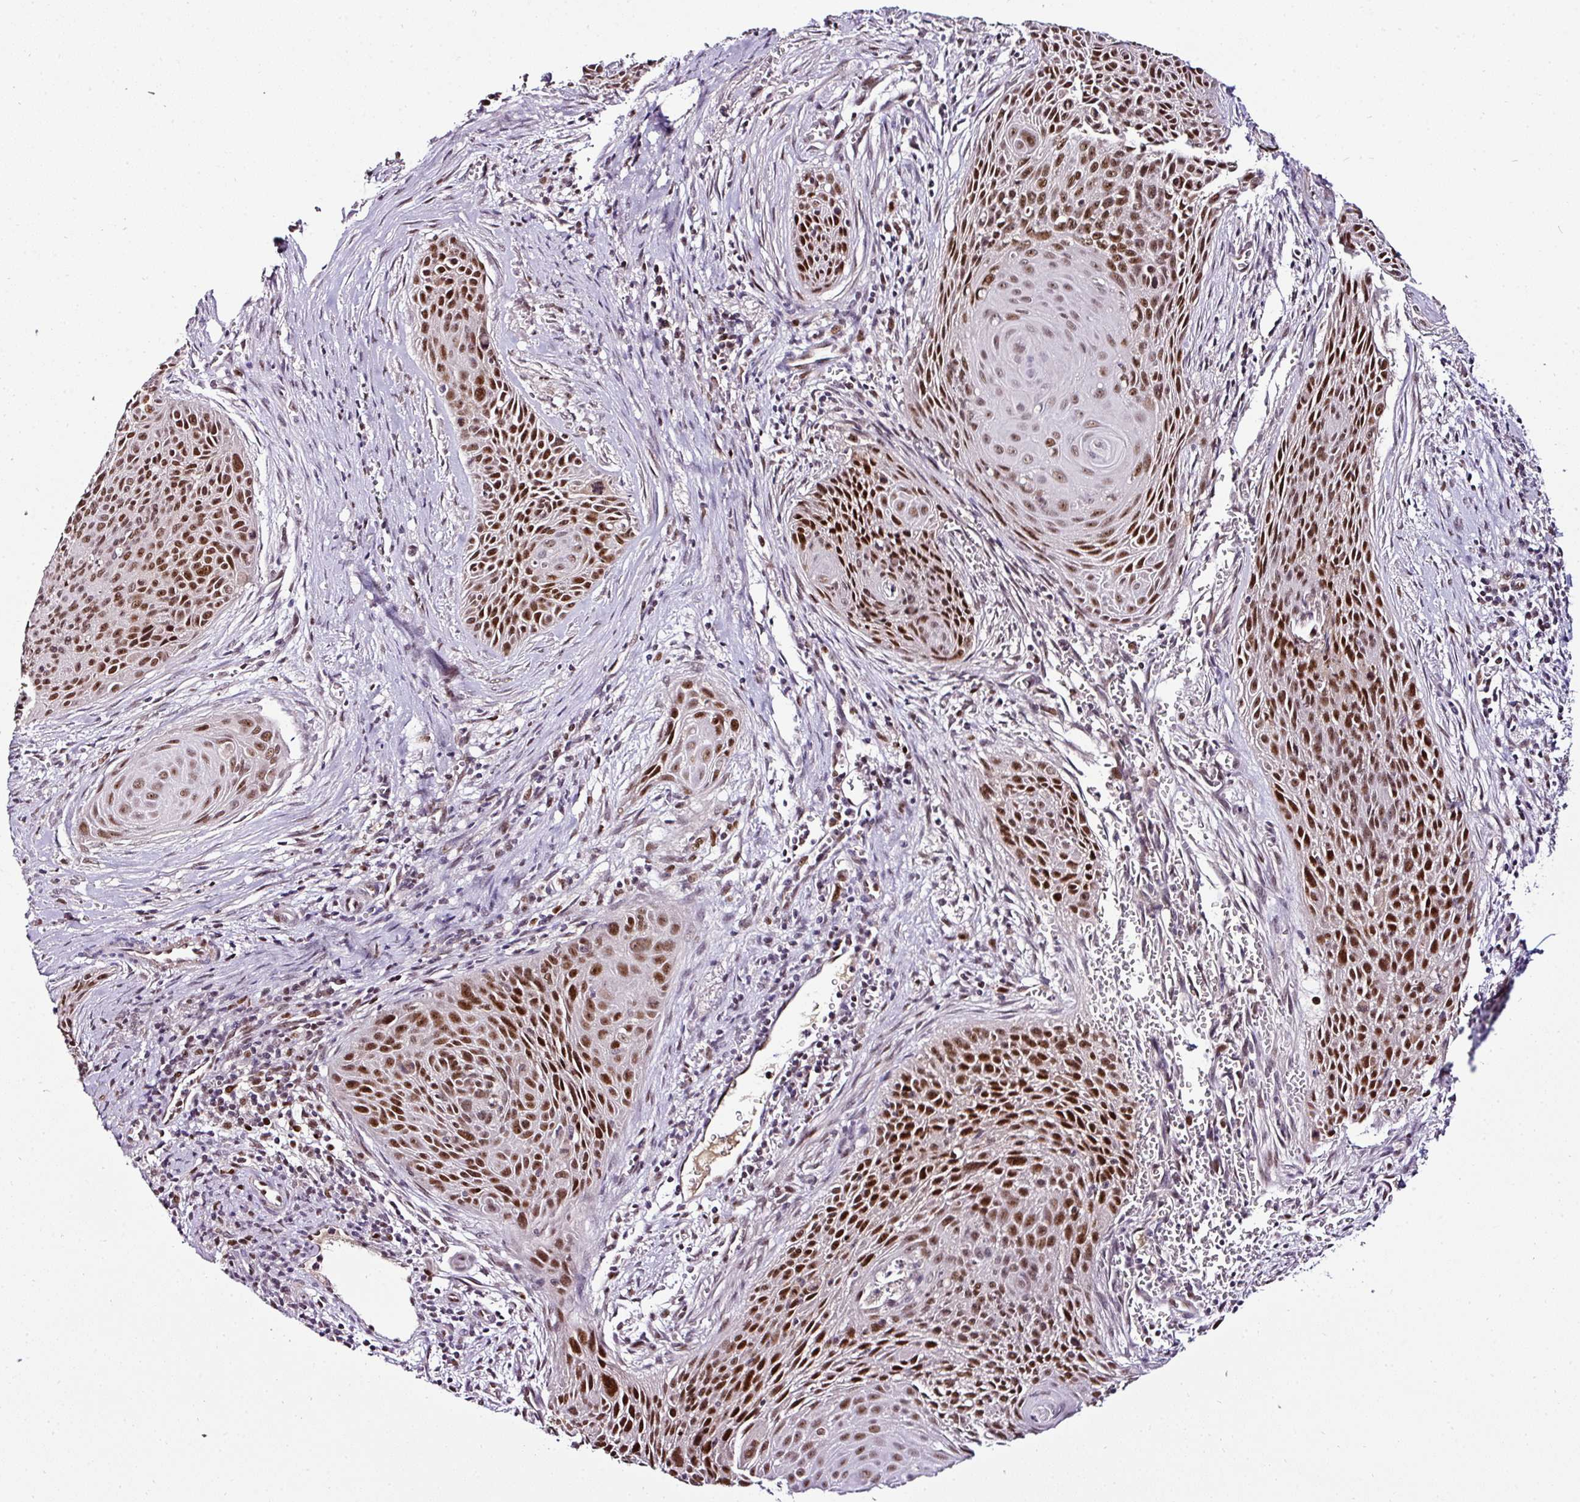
{"staining": {"intensity": "strong", "quantity": ">75%", "location": "nuclear"}, "tissue": "cervical cancer", "cell_type": "Tumor cells", "image_type": "cancer", "snomed": [{"axis": "morphology", "description": "Squamous cell carcinoma, NOS"}, {"axis": "topography", "description": "Cervix"}], "caption": "Immunohistochemistry (IHC) staining of cervical cancer (squamous cell carcinoma), which demonstrates high levels of strong nuclear staining in approximately >75% of tumor cells indicating strong nuclear protein positivity. The staining was performed using DAB (3,3'-diaminobenzidine) (brown) for protein detection and nuclei were counterstained in hematoxylin (blue).", "gene": "KLF16", "patient": {"sex": "female", "age": 55}}